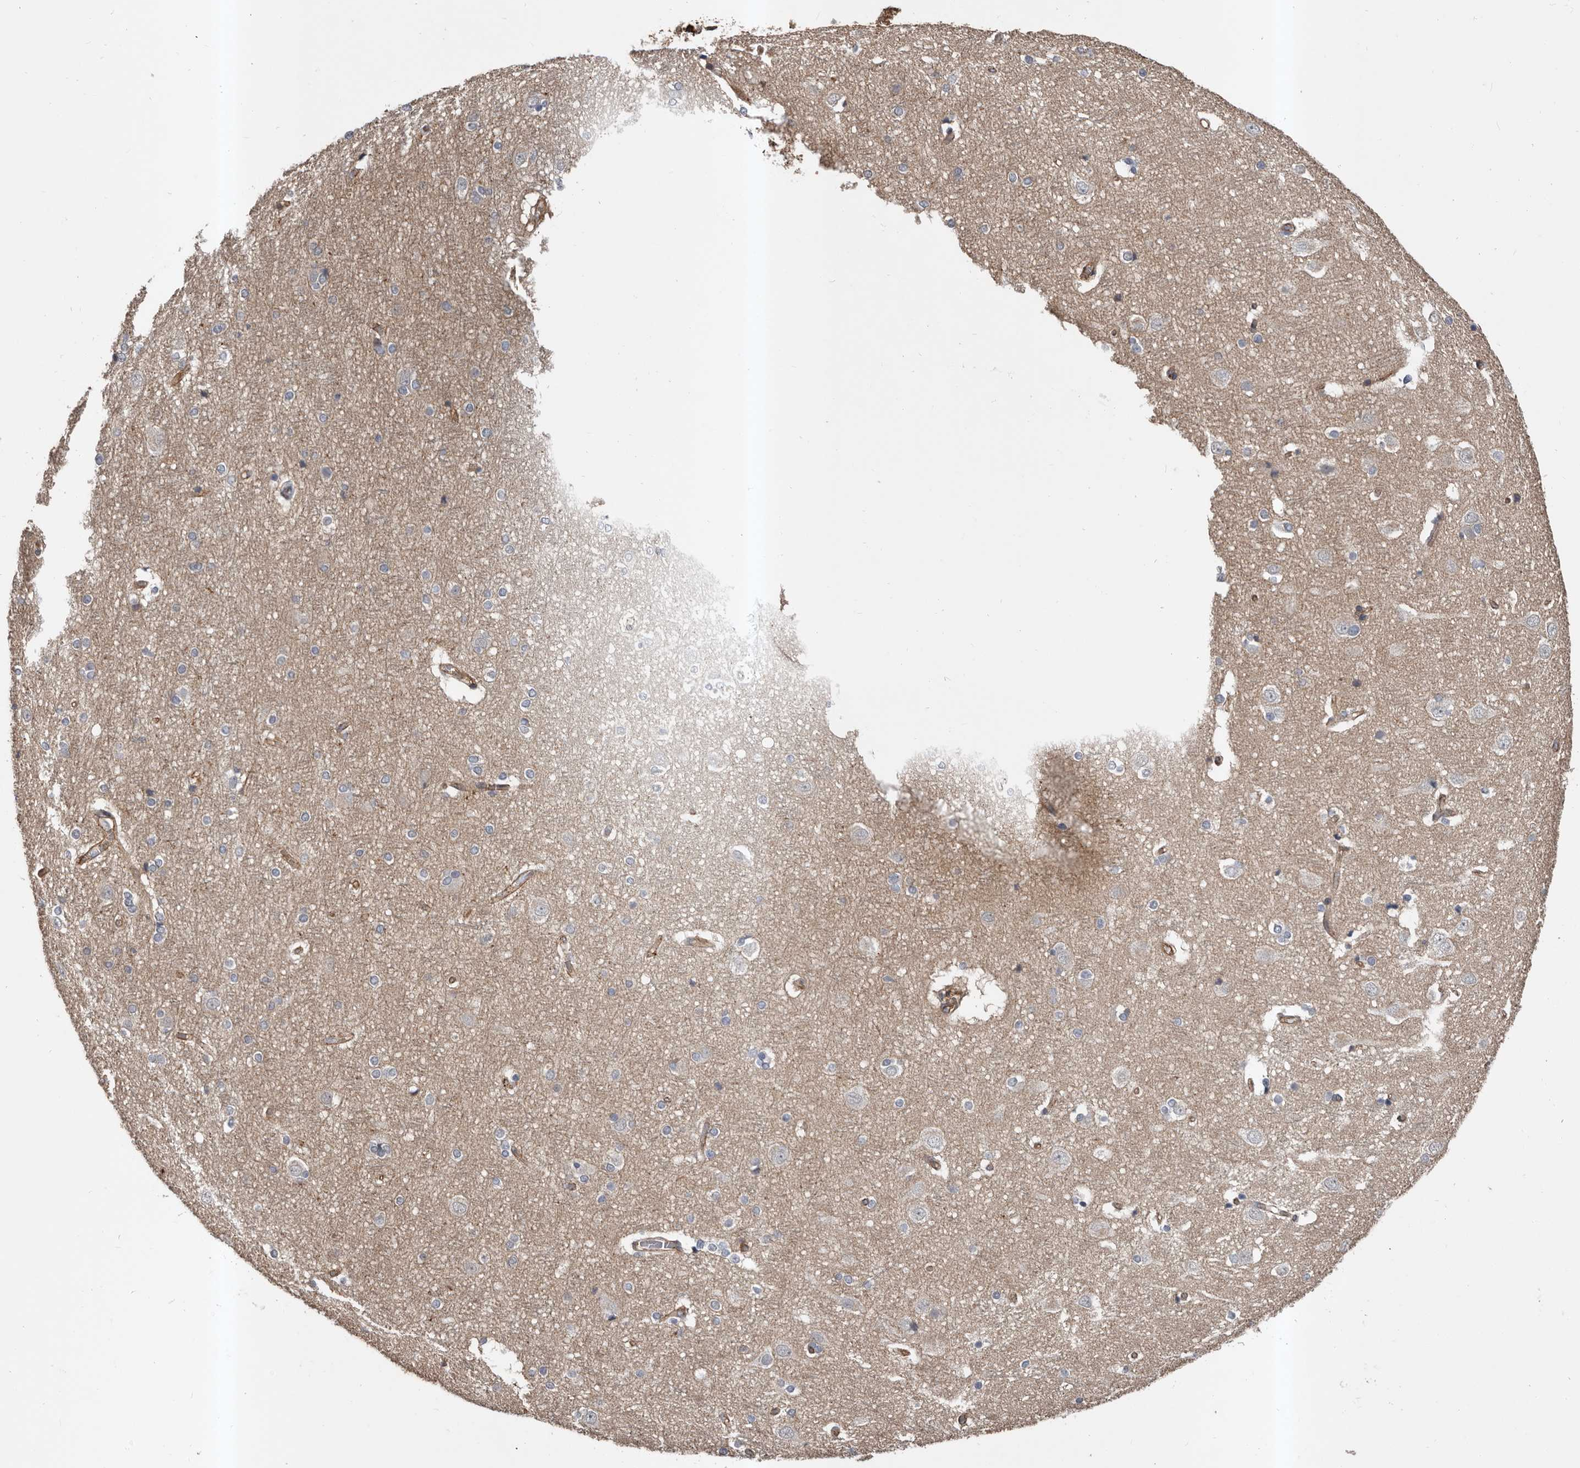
{"staining": {"intensity": "moderate", "quantity": "25%-75%", "location": "cytoplasmic/membranous"}, "tissue": "cerebral cortex", "cell_type": "Endothelial cells", "image_type": "normal", "snomed": [{"axis": "morphology", "description": "Normal tissue, NOS"}, {"axis": "topography", "description": "Cerebral cortex"}], "caption": "Immunohistochemical staining of benign human cerebral cortex reveals medium levels of moderate cytoplasmic/membranous positivity in approximately 25%-75% of endothelial cells.", "gene": "PNRC2", "patient": {"sex": "male", "age": 54}}